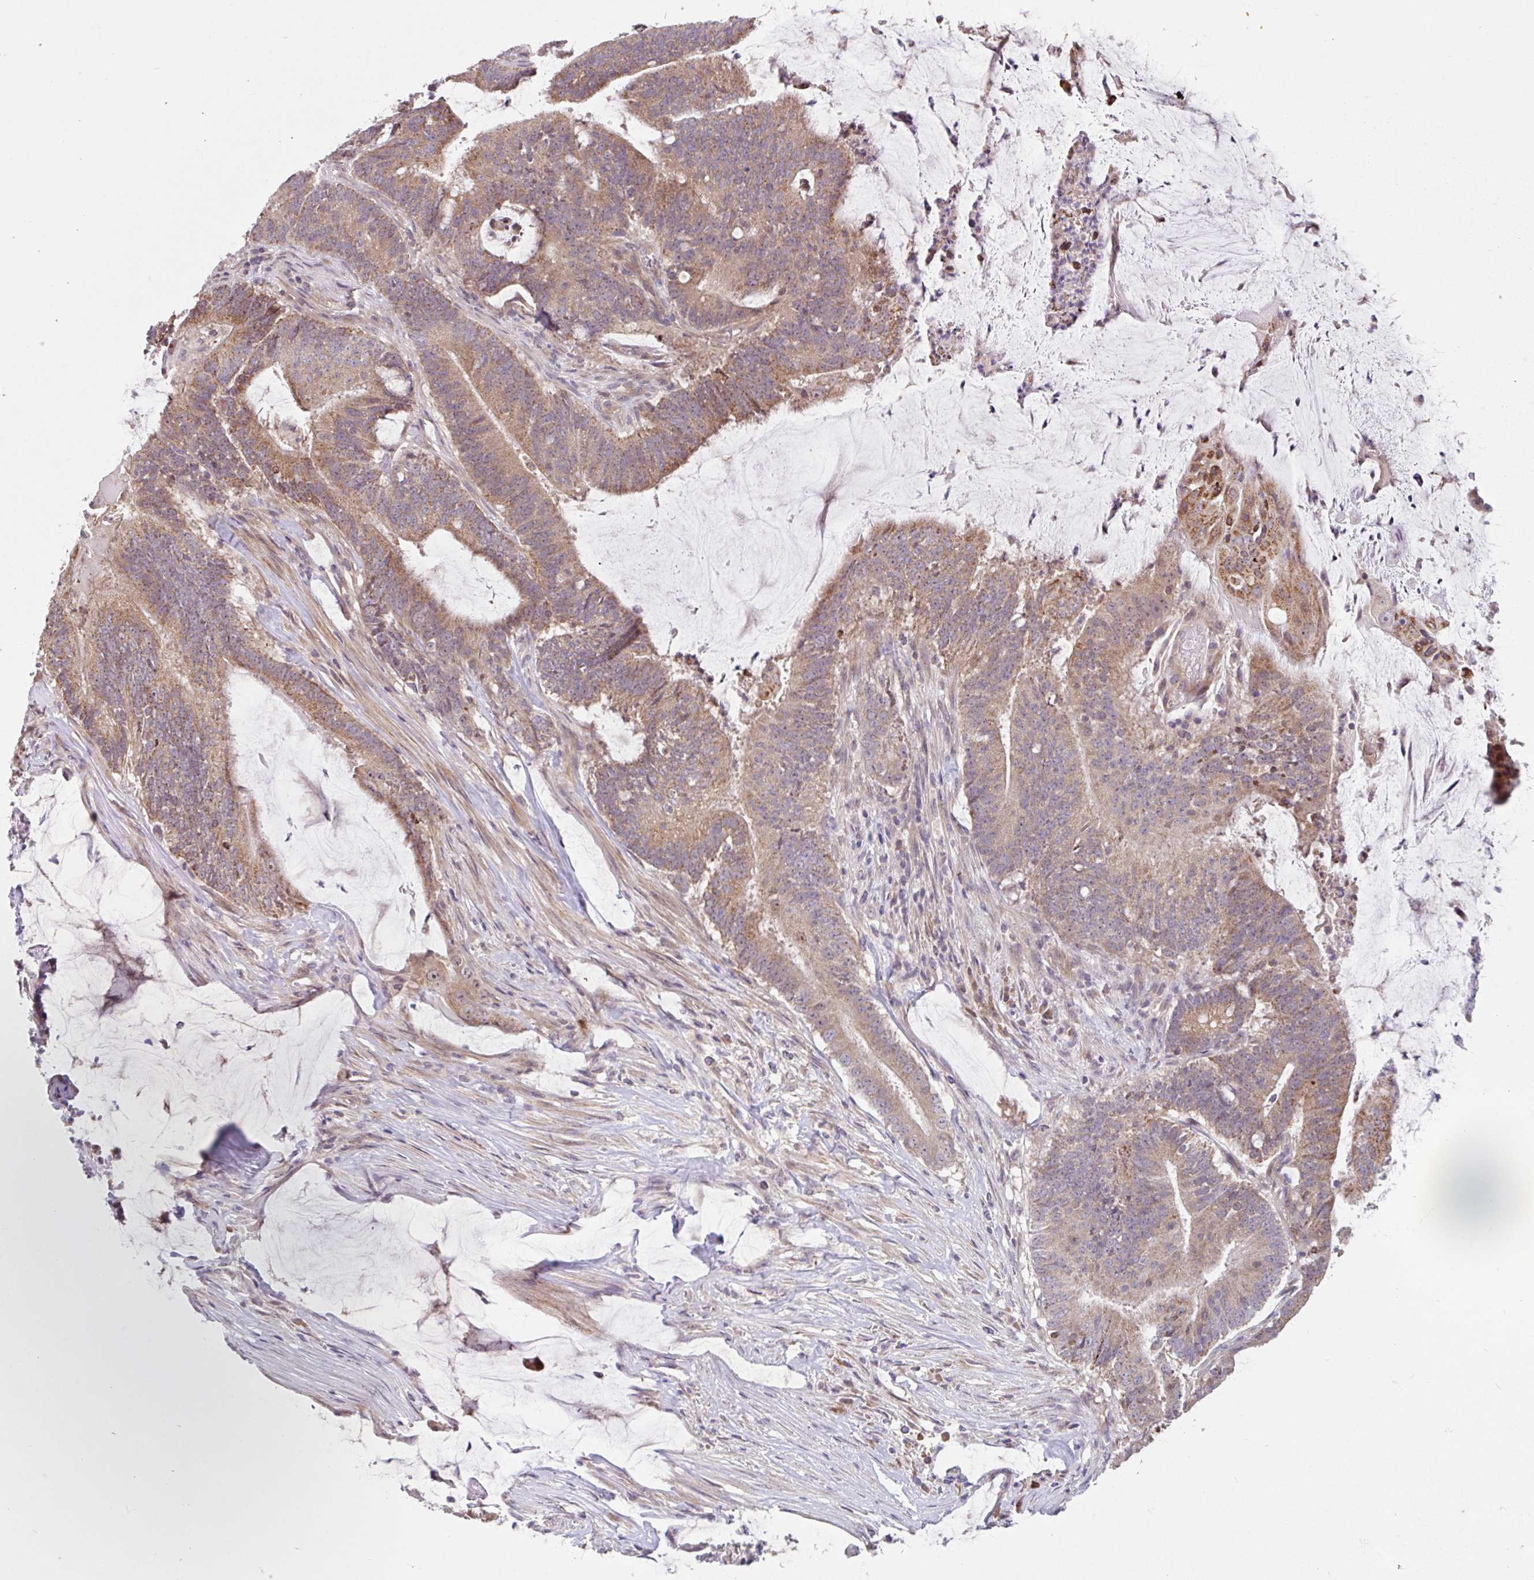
{"staining": {"intensity": "moderate", "quantity": ">75%", "location": "cytoplasmic/membranous"}, "tissue": "colorectal cancer", "cell_type": "Tumor cells", "image_type": "cancer", "snomed": [{"axis": "morphology", "description": "Adenocarcinoma, NOS"}, {"axis": "topography", "description": "Colon"}], "caption": "Protein positivity by immunohistochemistry exhibits moderate cytoplasmic/membranous expression in about >75% of tumor cells in colorectal cancer.", "gene": "NT5C1B", "patient": {"sex": "female", "age": 43}}